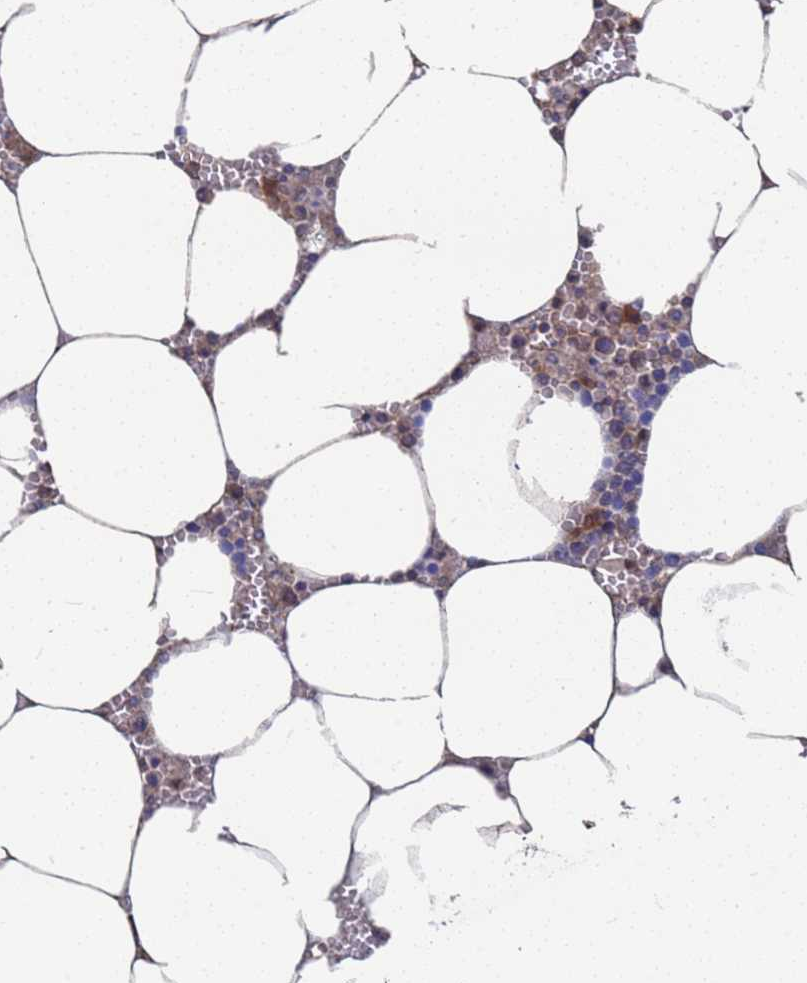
{"staining": {"intensity": "moderate", "quantity": "<25%", "location": "cytoplasmic/membranous"}, "tissue": "bone marrow", "cell_type": "Hematopoietic cells", "image_type": "normal", "snomed": [{"axis": "morphology", "description": "Normal tissue, NOS"}, {"axis": "topography", "description": "Bone marrow"}], "caption": "Immunohistochemical staining of benign human bone marrow displays <25% levels of moderate cytoplasmic/membranous protein staining in approximately <25% of hematopoietic cells. The protein of interest is shown in brown color, while the nuclei are stained blue.", "gene": "NDUFAF6", "patient": {"sex": "male", "age": 70}}